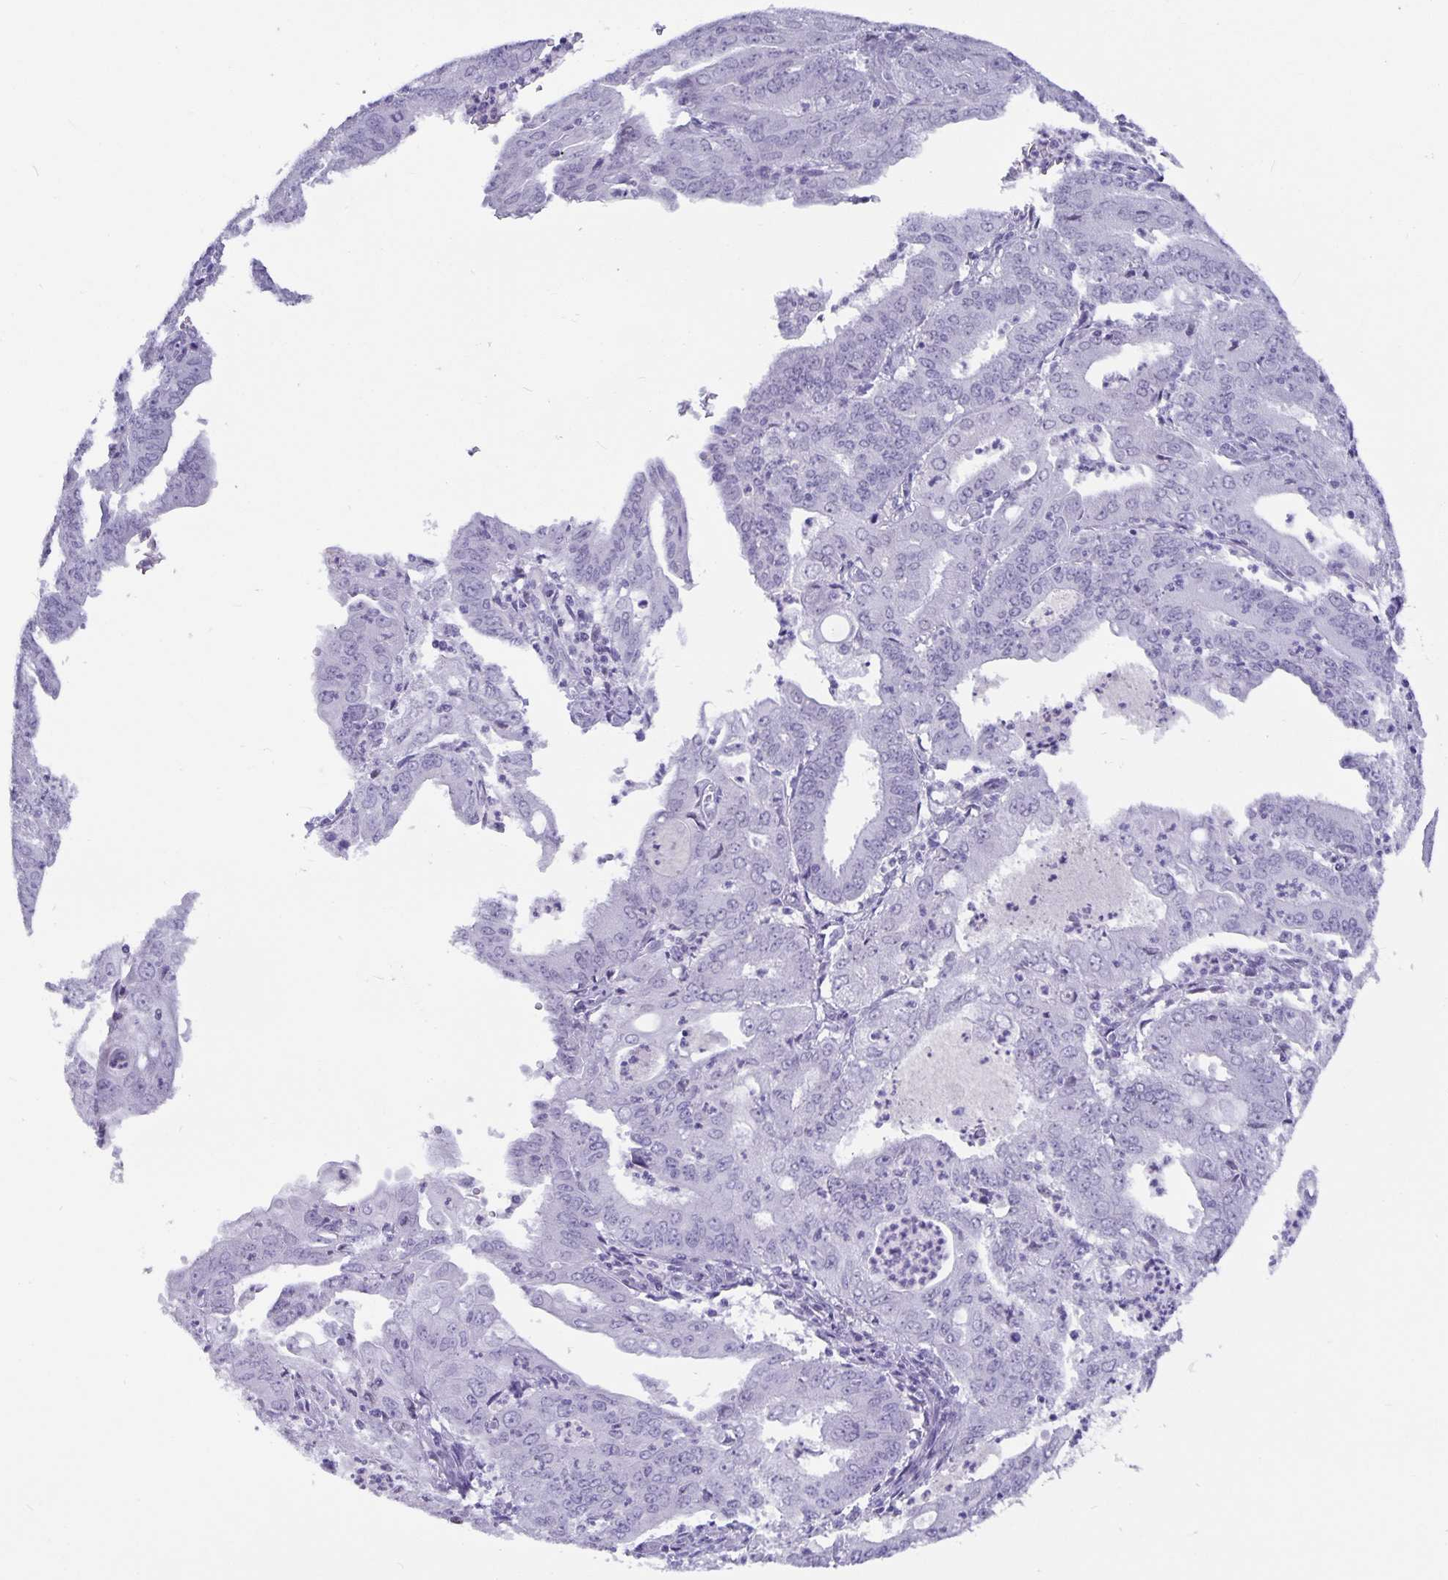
{"staining": {"intensity": "negative", "quantity": "none", "location": "none"}, "tissue": "cervical cancer", "cell_type": "Tumor cells", "image_type": "cancer", "snomed": [{"axis": "morphology", "description": "Adenocarcinoma, NOS"}, {"axis": "topography", "description": "Cervix"}], "caption": "This is an immunohistochemistry (IHC) photomicrograph of adenocarcinoma (cervical). There is no positivity in tumor cells.", "gene": "OLIG2", "patient": {"sex": "female", "age": 56}}